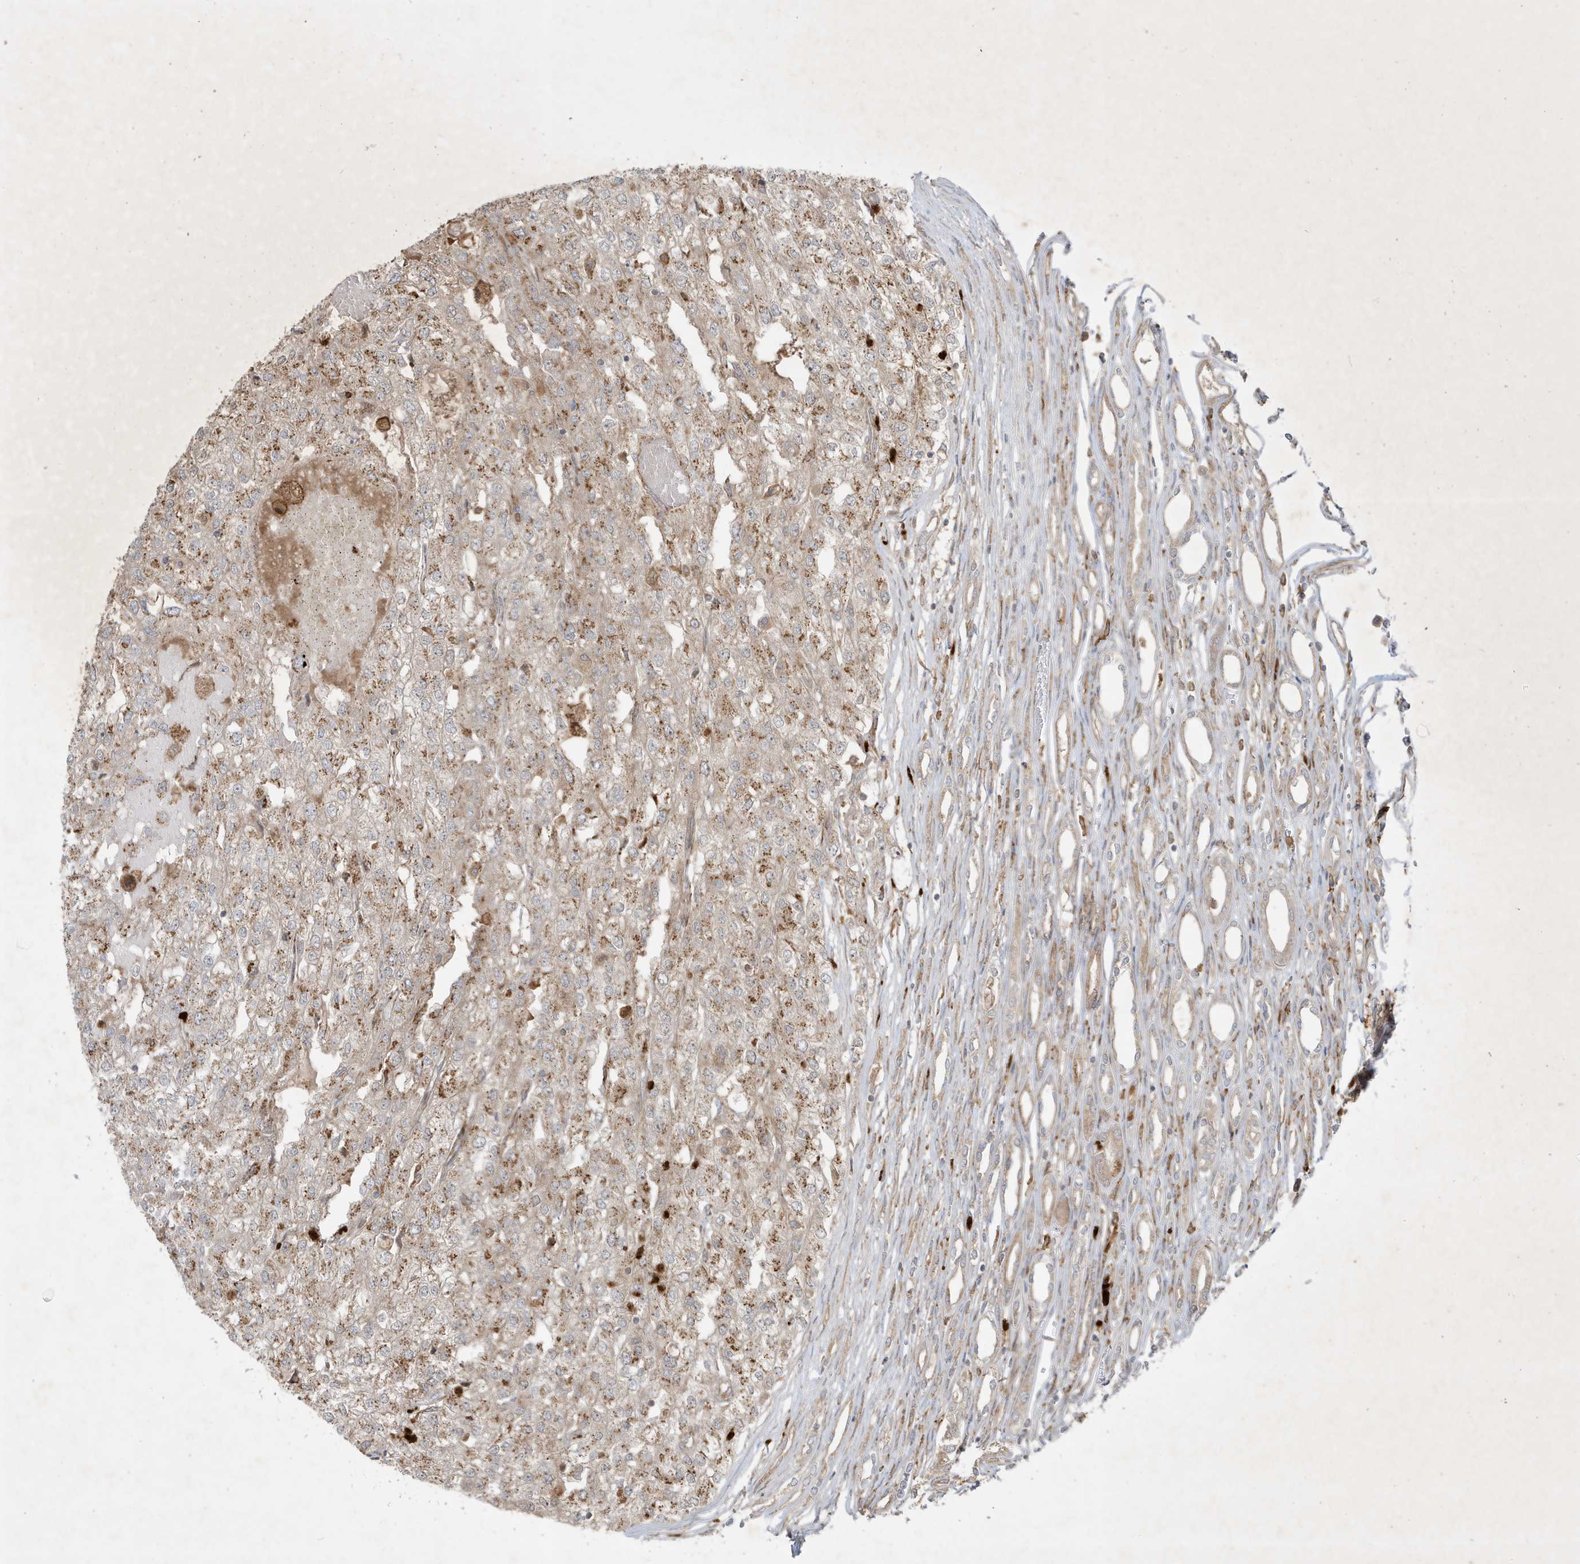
{"staining": {"intensity": "moderate", "quantity": "25%-75%", "location": "cytoplasmic/membranous"}, "tissue": "renal cancer", "cell_type": "Tumor cells", "image_type": "cancer", "snomed": [{"axis": "morphology", "description": "Adenocarcinoma, NOS"}, {"axis": "topography", "description": "Kidney"}], "caption": "Immunohistochemical staining of human renal cancer (adenocarcinoma) displays medium levels of moderate cytoplasmic/membranous expression in approximately 25%-75% of tumor cells.", "gene": "IFT57", "patient": {"sex": "female", "age": 54}}